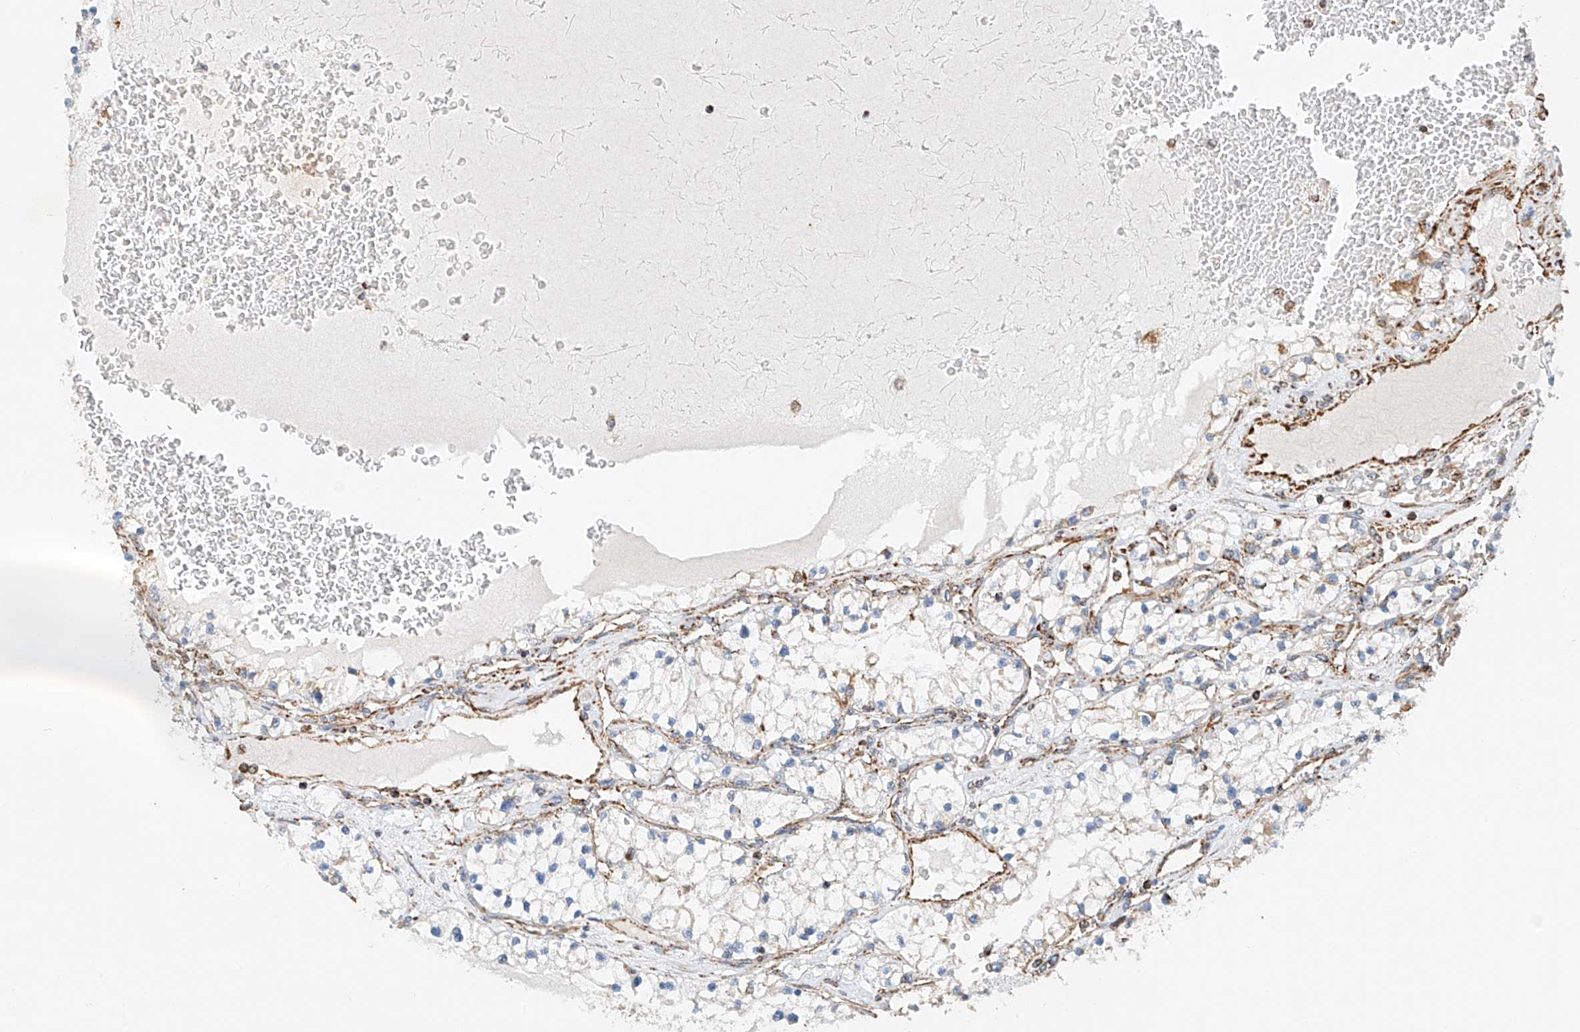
{"staining": {"intensity": "weak", "quantity": "<25%", "location": "cytoplasmic/membranous"}, "tissue": "renal cancer", "cell_type": "Tumor cells", "image_type": "cancer", "snomed": [{"axis": "morphology", "description": "Adenocarcinoma, NOS"}, {"axis": "topography", "description": "Kidney"}], "caption": "IHC histopathology image of human renal cancer stained for a protein (brown), which shows no positivity in tumor cells.", "gene": "NDUFV3", "patient": {"sex": "male", "age": 68}}